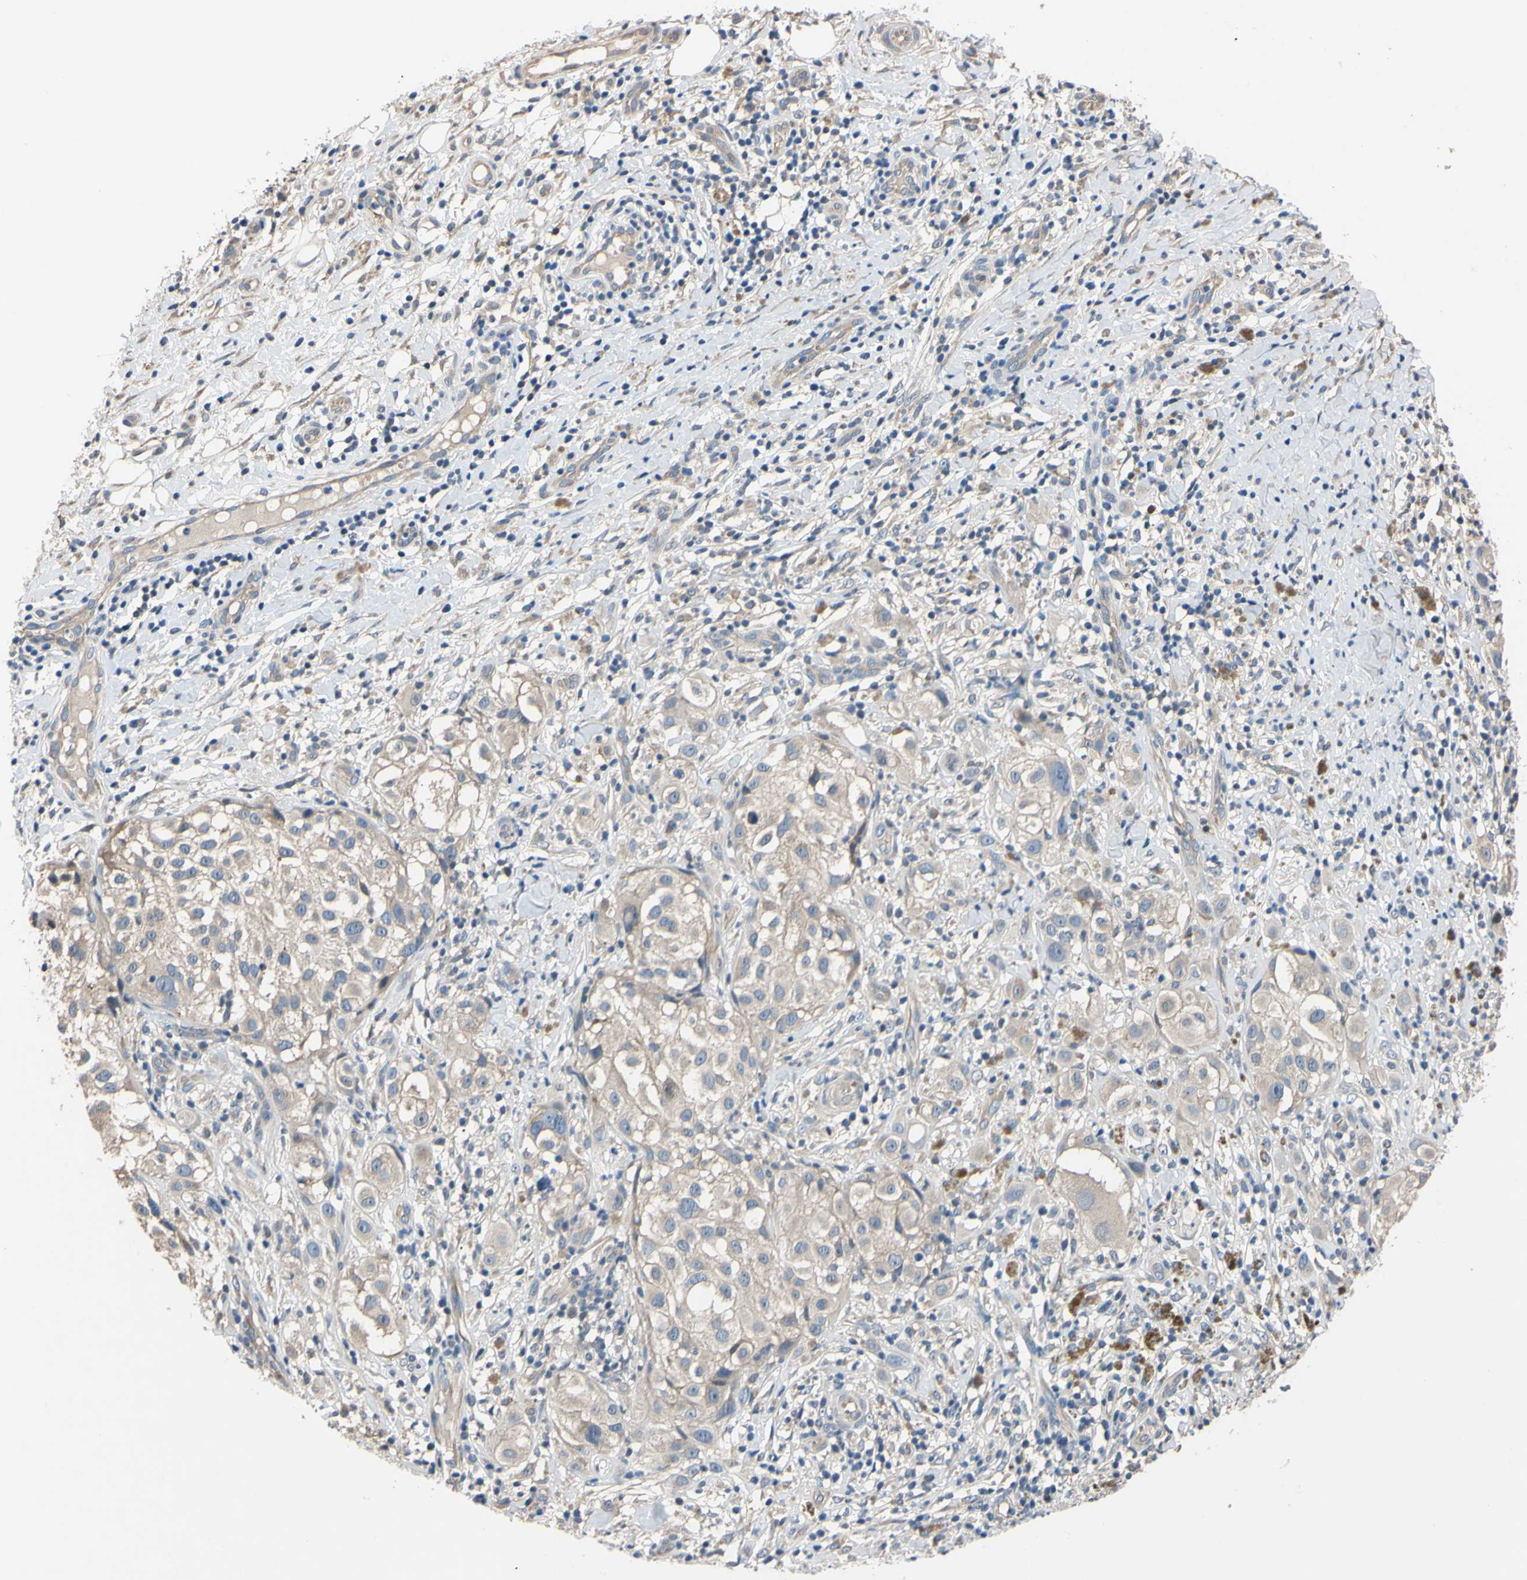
{"staining": {"intensity": "weak", "quantity": ">75%", "location": "cytoplasmic/membranous"}, "tissue": "melanoma", "cell_type": "Tumor cells", "image_type": "cancer", "snomed": [{"axis": "morphology", "description": "Necrosis, NOS"}, {"axis": "morphology", "description": "Malignant melanoma, NOS"}, {"axis": "topography", "description": "Skin"}], "caption": "Immunohistochemistry micrograph of malignant melanoma stained for a protein (brown), which demonstrates low levels of weak cytoplasmic/membranous positivity in approximately >75% of tumor cells.", "gene": "RARS1", "patient": {"sex": "female", "age": 87}}